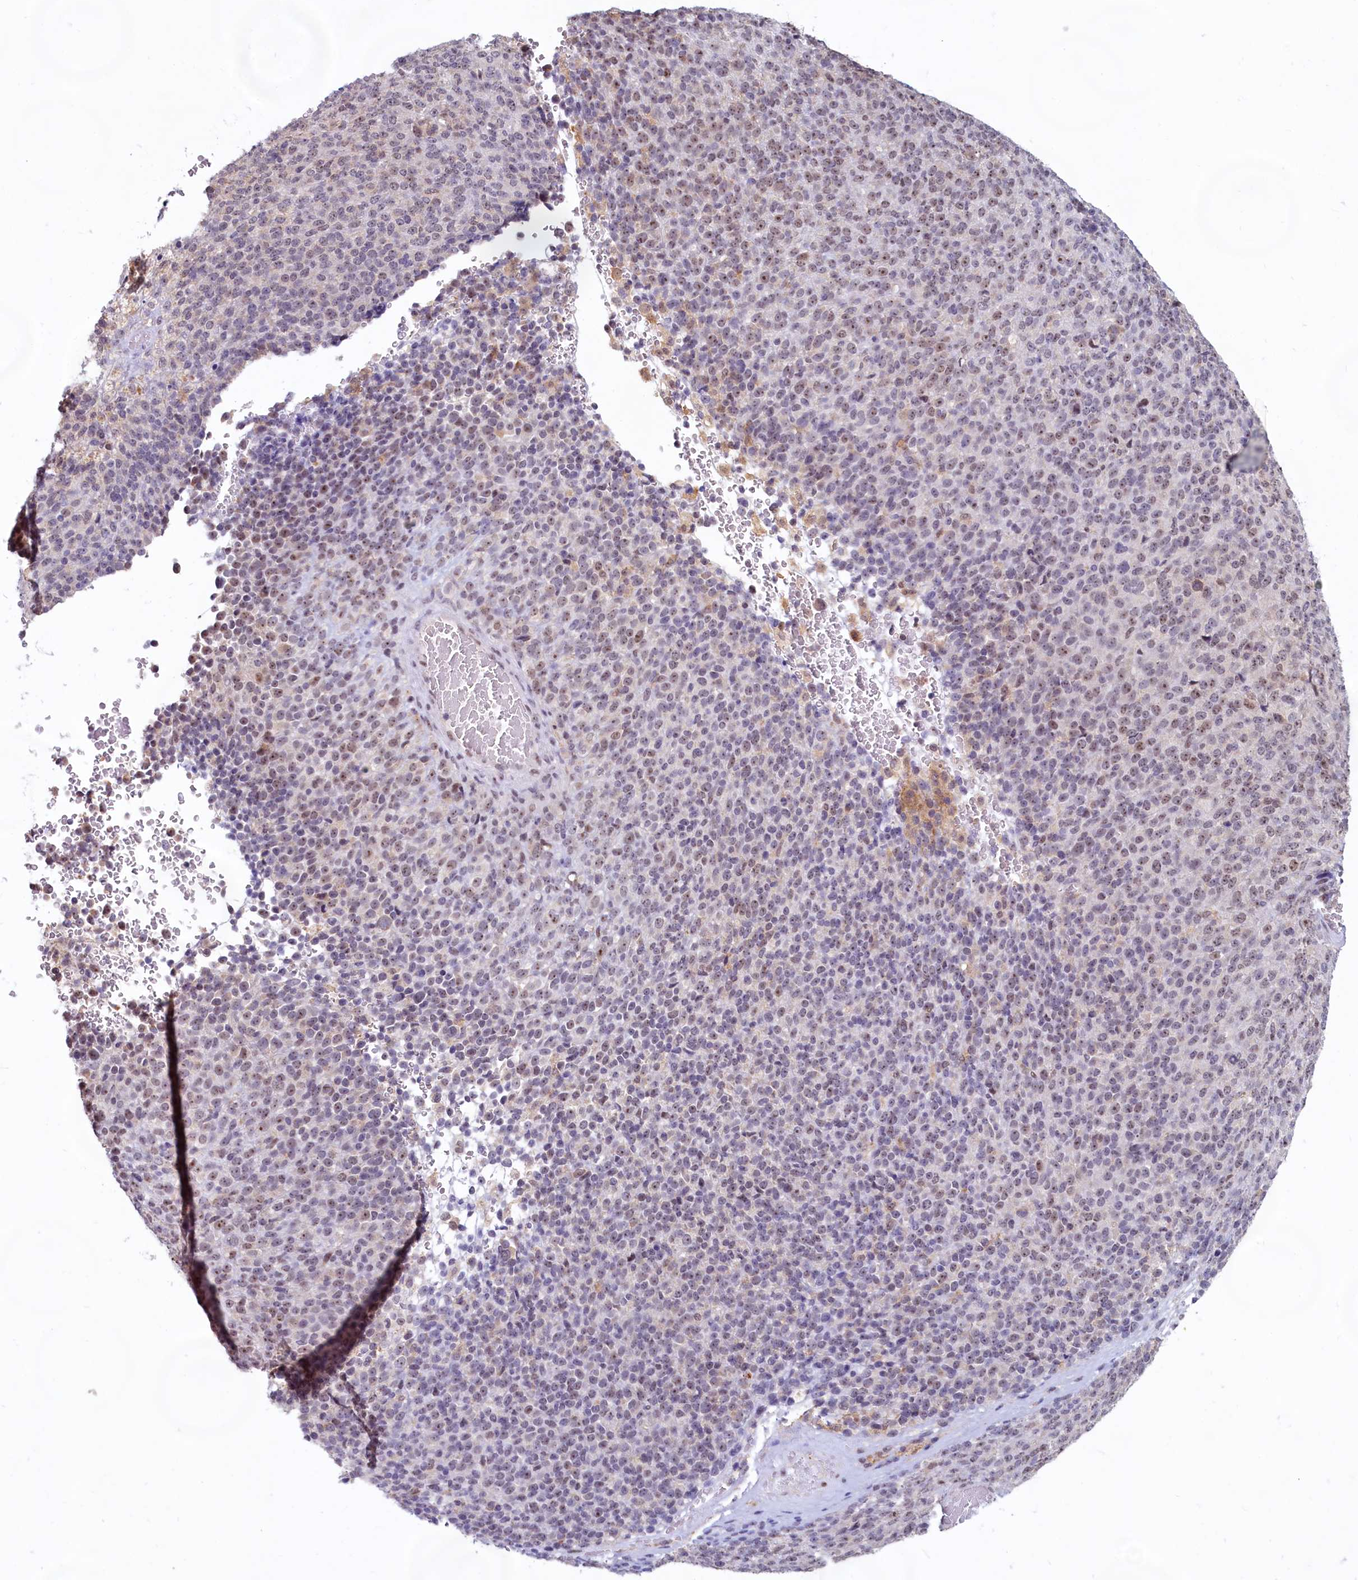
{"staining": {"intensity": "weak", "quantity": "25%-75%", "location": "nuclear"}, "tissue": "melanoma", "cell_type": "Tumor cells", "image_type": "cancer", "snomed": [{"axis": "morphology", "description": "Malignant melanoma, Metastatic site"}, {"axis": "topography", "description": "Brain"}], "caption": "Weak nuclear positivity for a protein is appreciated in approximately 25%-75% of tumor cells of melanoma using immunohistochemistry.", "gene": "C1D", "patient": {"sex": "female", "age": 56}}